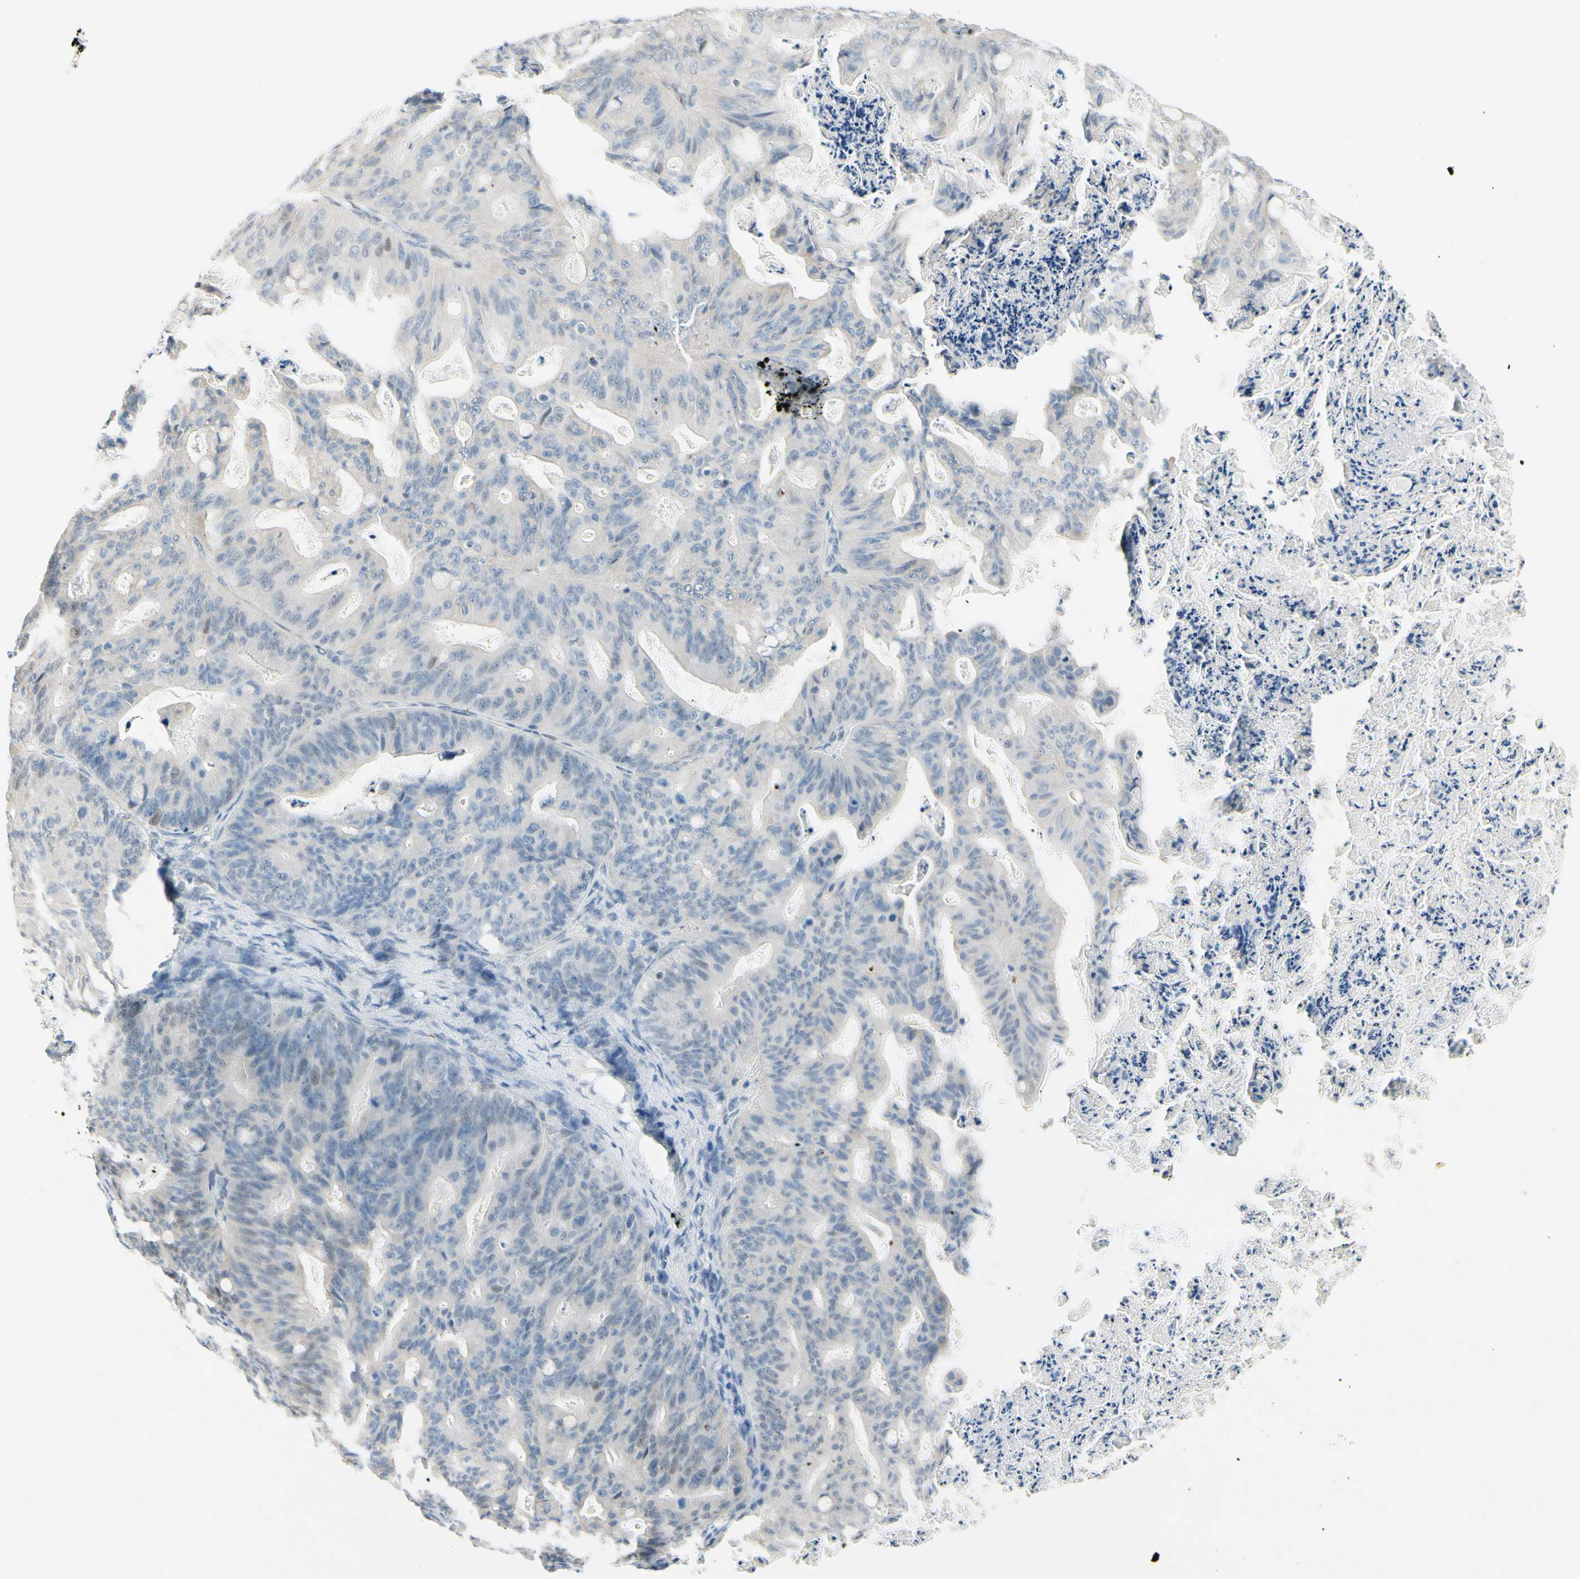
{"staining": {"intensity": "negative", "quantity": "none", "location": "none"}, "tissue": "ovarian cancer", "cell_type": "Tumor cells", "image_type": "cancer", "snomed": [{"axis": "morphology", "description": "Cystadenocarcinoma, mucinous, NOS"}, {"axis": "topography", "description": "Ovary"}], "caption": "IHC micrograph of neoplastic tissue: ovarian cancer (mucinous cystadenocarcinoma) stained with DAB reveals no significant protein expression in tumor cells. The staining was performed using DAB to visualize the protein expression in brown, while the nuclei were stained in blue with hematoxylin (Magnification: 20x).", "gene": "B4GALNT1", "patient": {"sex": "female", "age": 36}}